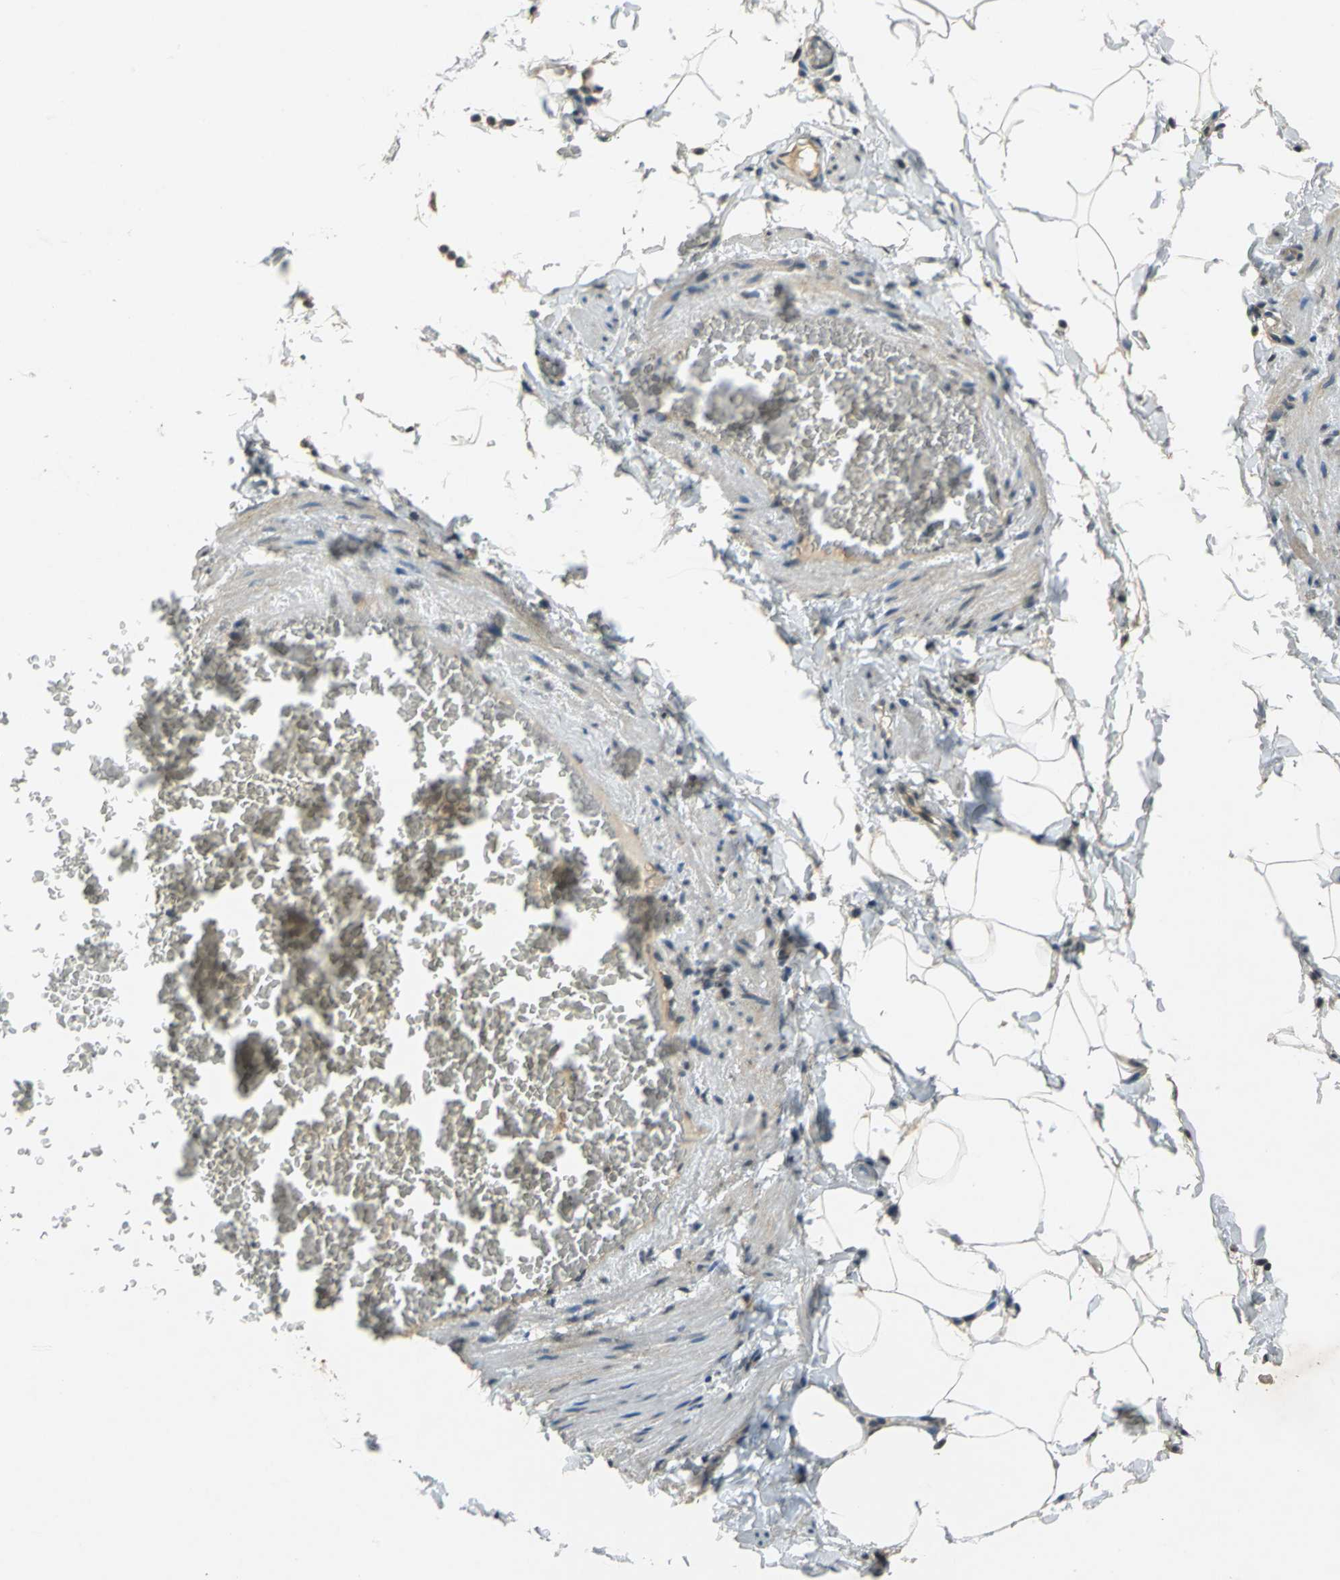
{"staining": {"intensity": "negative", "quantity": "none", "location": "none"}, "tissue": "adipose tissue", "cell_type": "Adipocytes", "image_type": "normal", "snomed": [{"axis": "morphology", "description": "Normal tissue, NOS"}, {"axis": "topography", "description": "Vascular tissue"}], "caption": "Adipocytes show no significant positivity in benign adipose tissue.", "gene": "EMCN", "patient": {"sex": "male", "age": 41}}